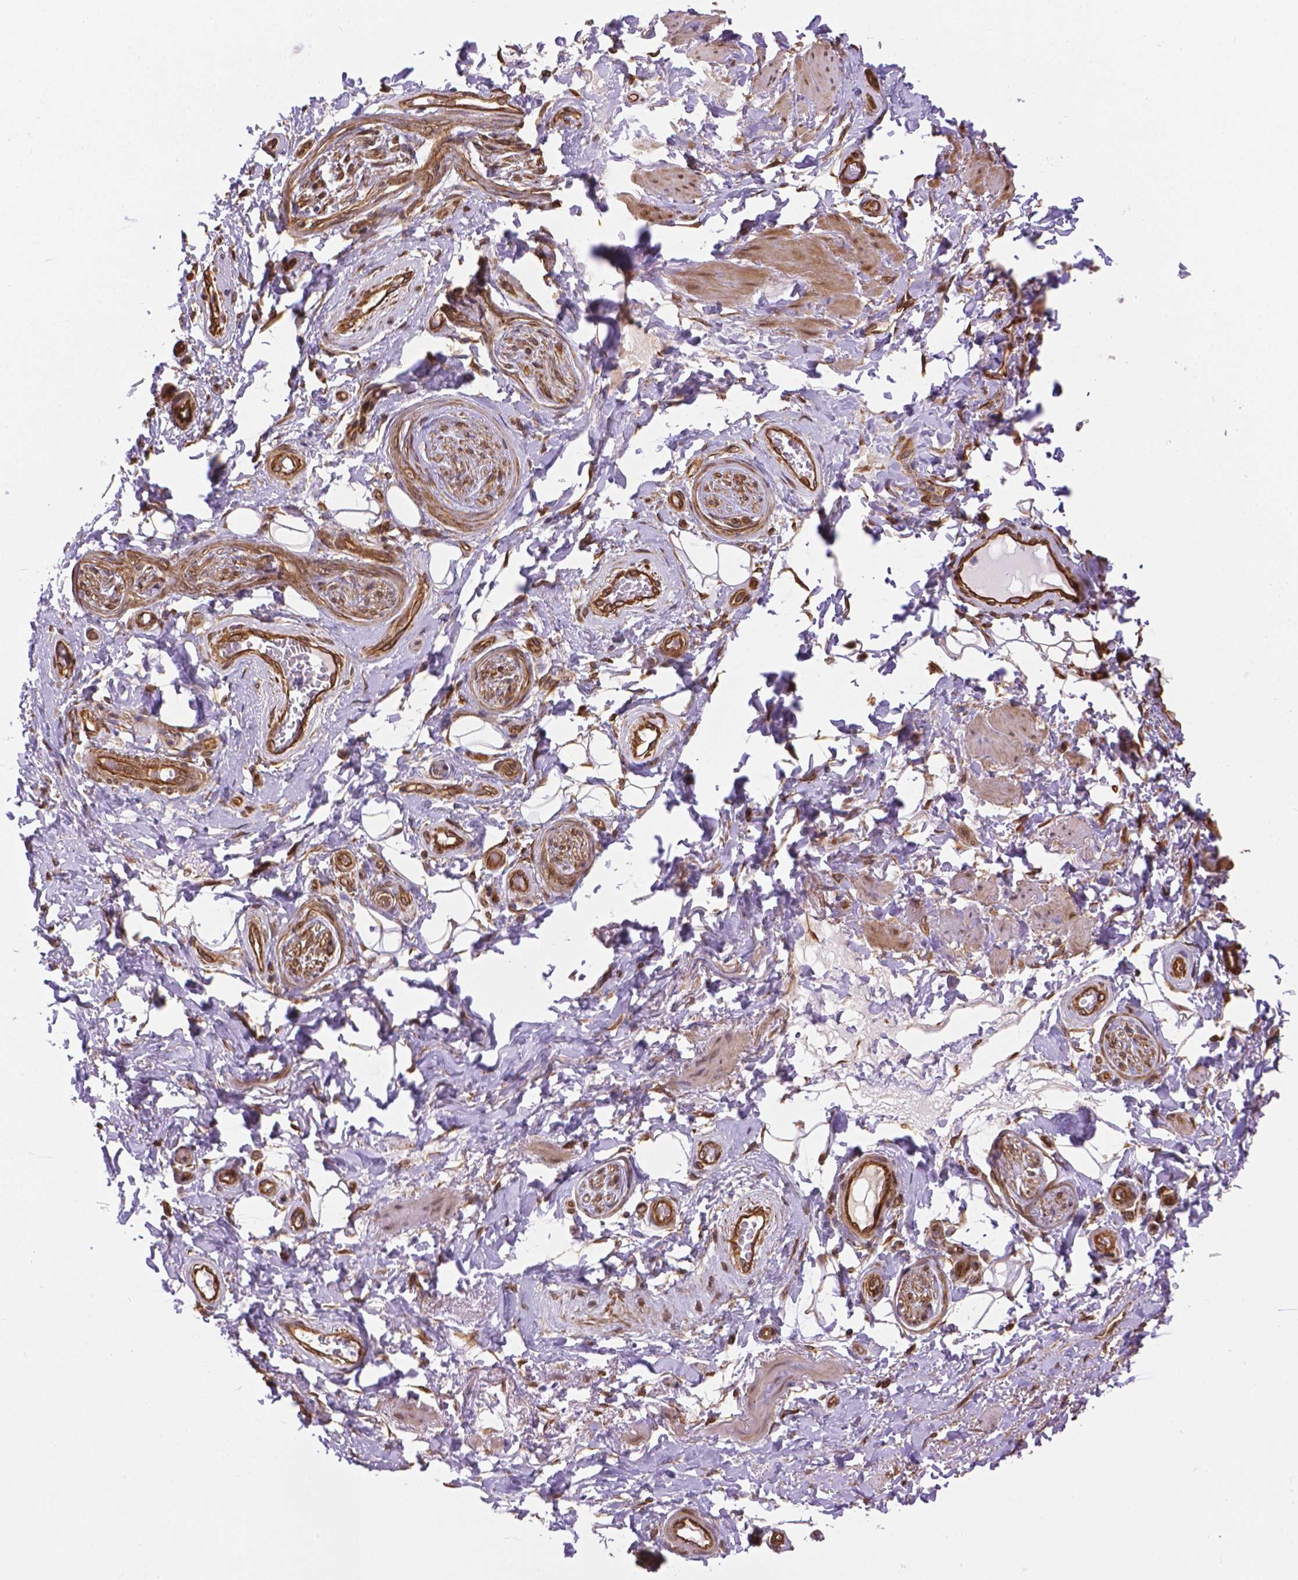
{"staining": {"intensity": "moderate", "quantity": ">75%", "location": "cytoplasmic/membranous"}, "tissue": "adipose tissue", "cell_type": "Adipocytes", "image_type": "normal", "snomed": [{"axis": "morphology", "description": "Normal tissue, NOS"}, {"axis": "topography", "description": "Anal"}, {"axis": "topography", "description": "Peripheral nerve tissue"}], "caption": "Immunohistochemistry histopathology image of normal adipose tissue: adipose tissue stained using IHC displays medium levels of moderate protein expression localized specifically in the cytoplasmic/membranous of adipocytes, appearing as a cytoplasmic/membranous brown color.", "gene": "YAP1", "patient": {"sex": "male", "age": 53}}